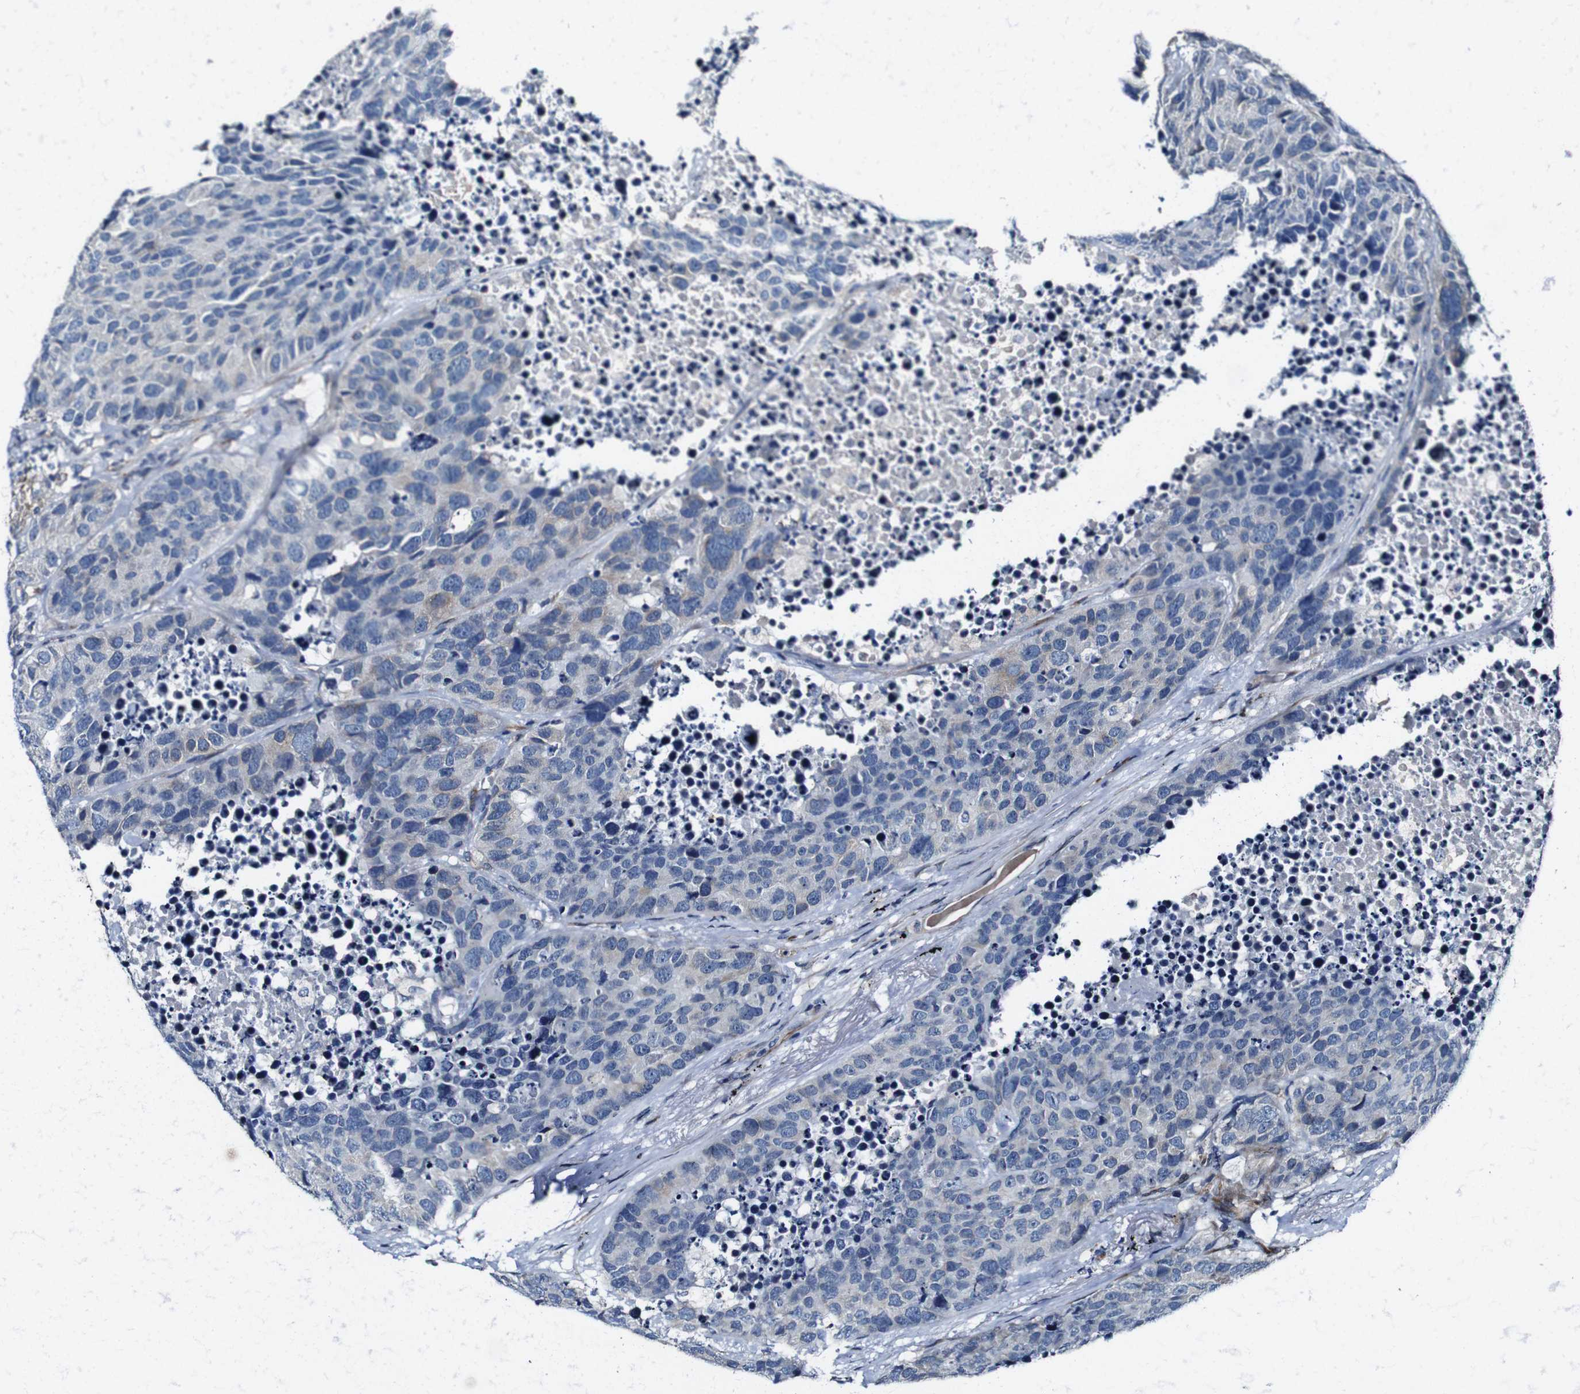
{"staining": {"intensity": "negative", "quantity": "none", "location": "none"}, "tissue": "carcinoid", "cell_type": "Tumor cells", "image_type": "cancer", "snomed": [{"axis": "morphology", "description": "Carcinoid, malignant, NOS"}, {"axis": "topography", "description": "Lung"}], "caption": "This is a micrograph of immunohistochemistry staining of carcinoid, which shows no staining in tumor cells.", "gene": "GRAMD1A", "patient": {"sex": "male", "age": 60}}